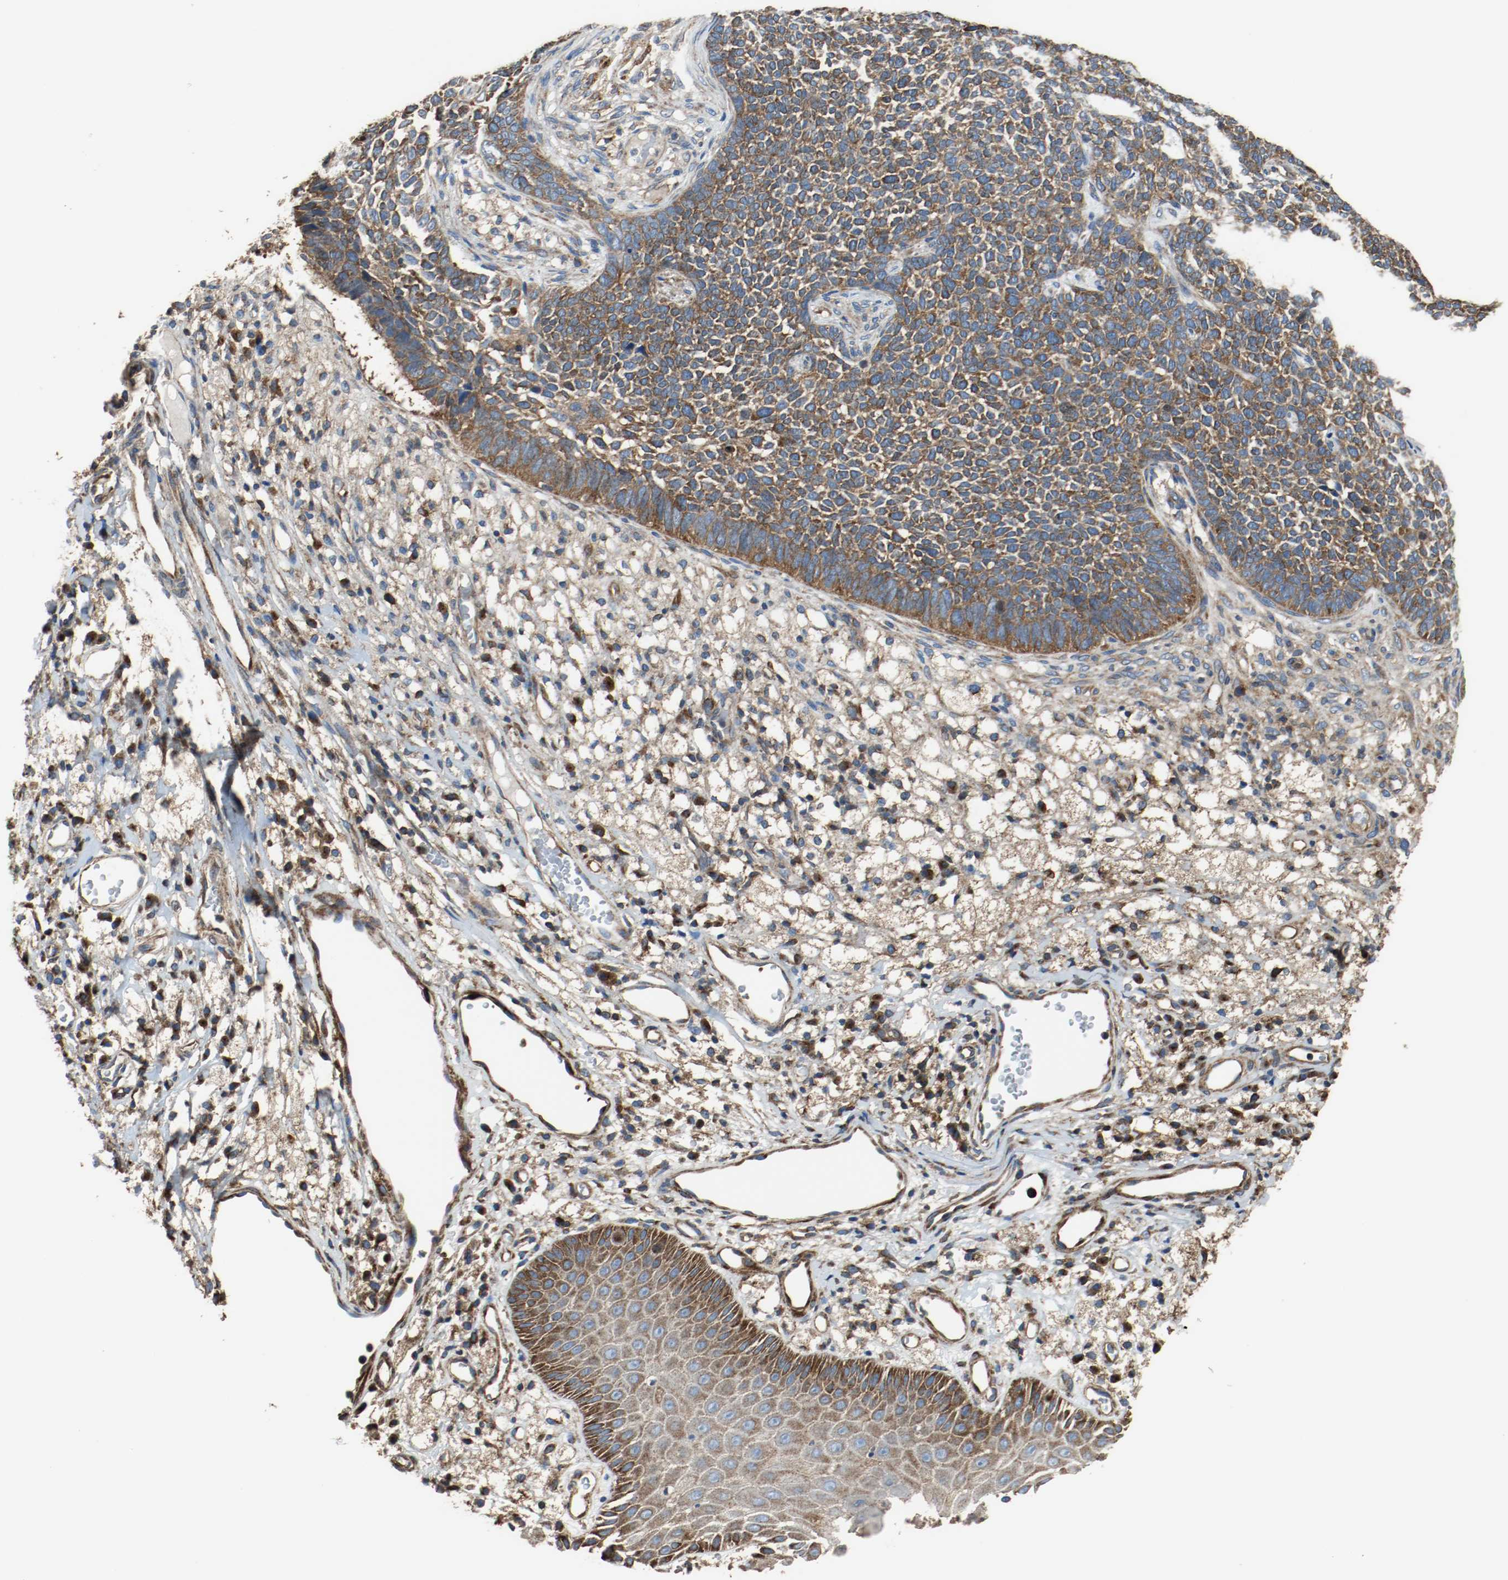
{"staining": {"intensity": "moderate", "quantity": ">75%", "location": "cytoplasmic/membranous"}, "tissue": "skin cancer", "cell_type": "Tumor cells", "image_type": "cancer", "snomed": [{"axis": "morphology", "description": "Basal cell carcinoma"}, {"axis": "topography", "description": "Skin"}], "caption": "Immunohistochemical staining of skin basal cell carcinoma reveals moderate cytoplasmic/membranous protein staining in approximately >75% of tumor cells. (DAB = brown stain, brightfield microscopy at high magnification).", "gene": "TUBA3D", "patient": {"sex": "female", "age": 84}}